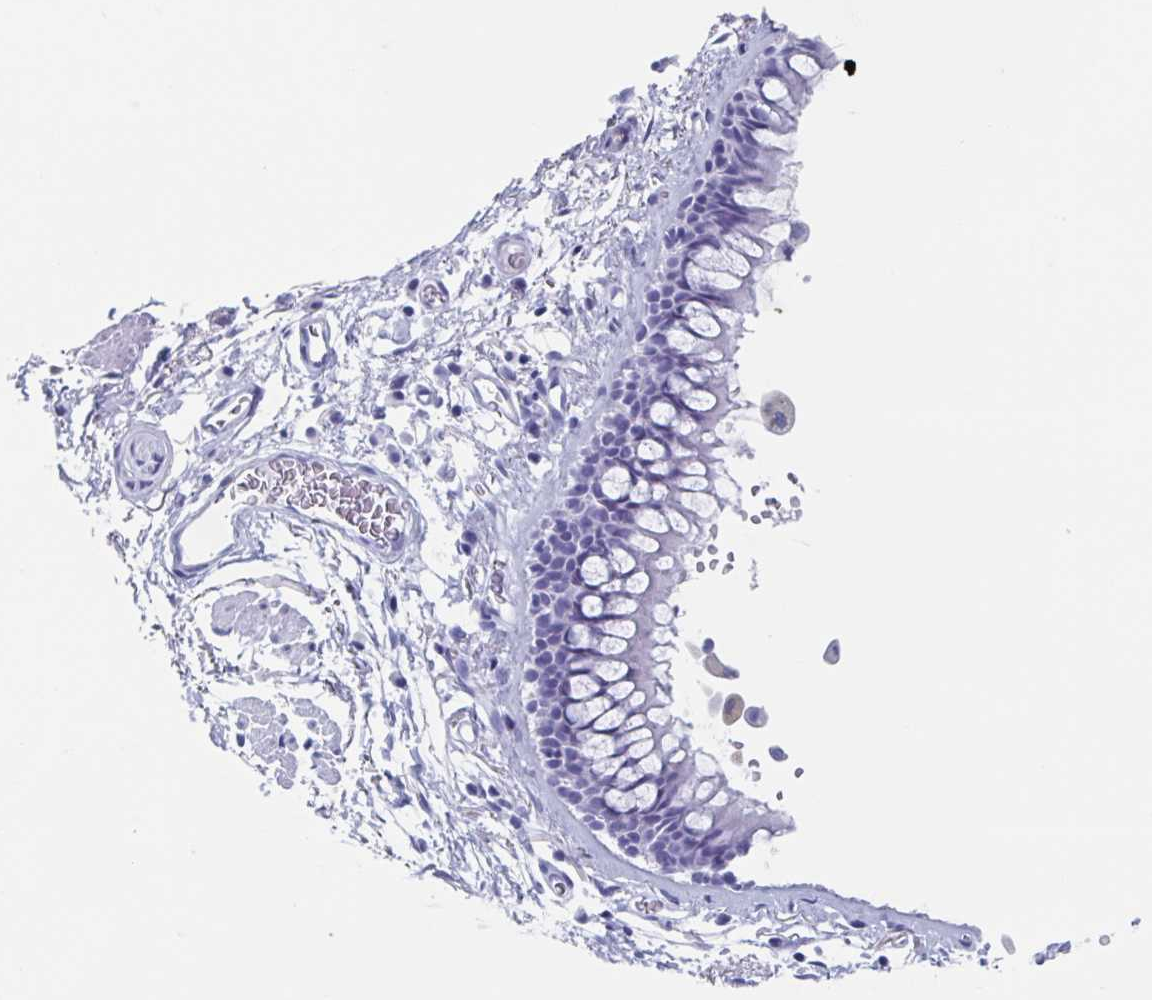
{"staining": {"intensity": "negative", "quantity": "none", "location": "none"}, "tissue": "bronchus", "cell_type": "Respiratory epithelial cells", "image_type": "normal", "snomed": [{"axis": "morphology", "description": "Normal tissue, NOS"}, {"axis": "topography", "description": "Cartilage tissue"}, {"axis": "topography", "description": "Bronchus"}], "caption": "Image shows no protein staining in respiratory epithelial cells of unremarkable bronchus.", "gene": "HDGFL1", "patient": {"sex": "female", "age": 79}}